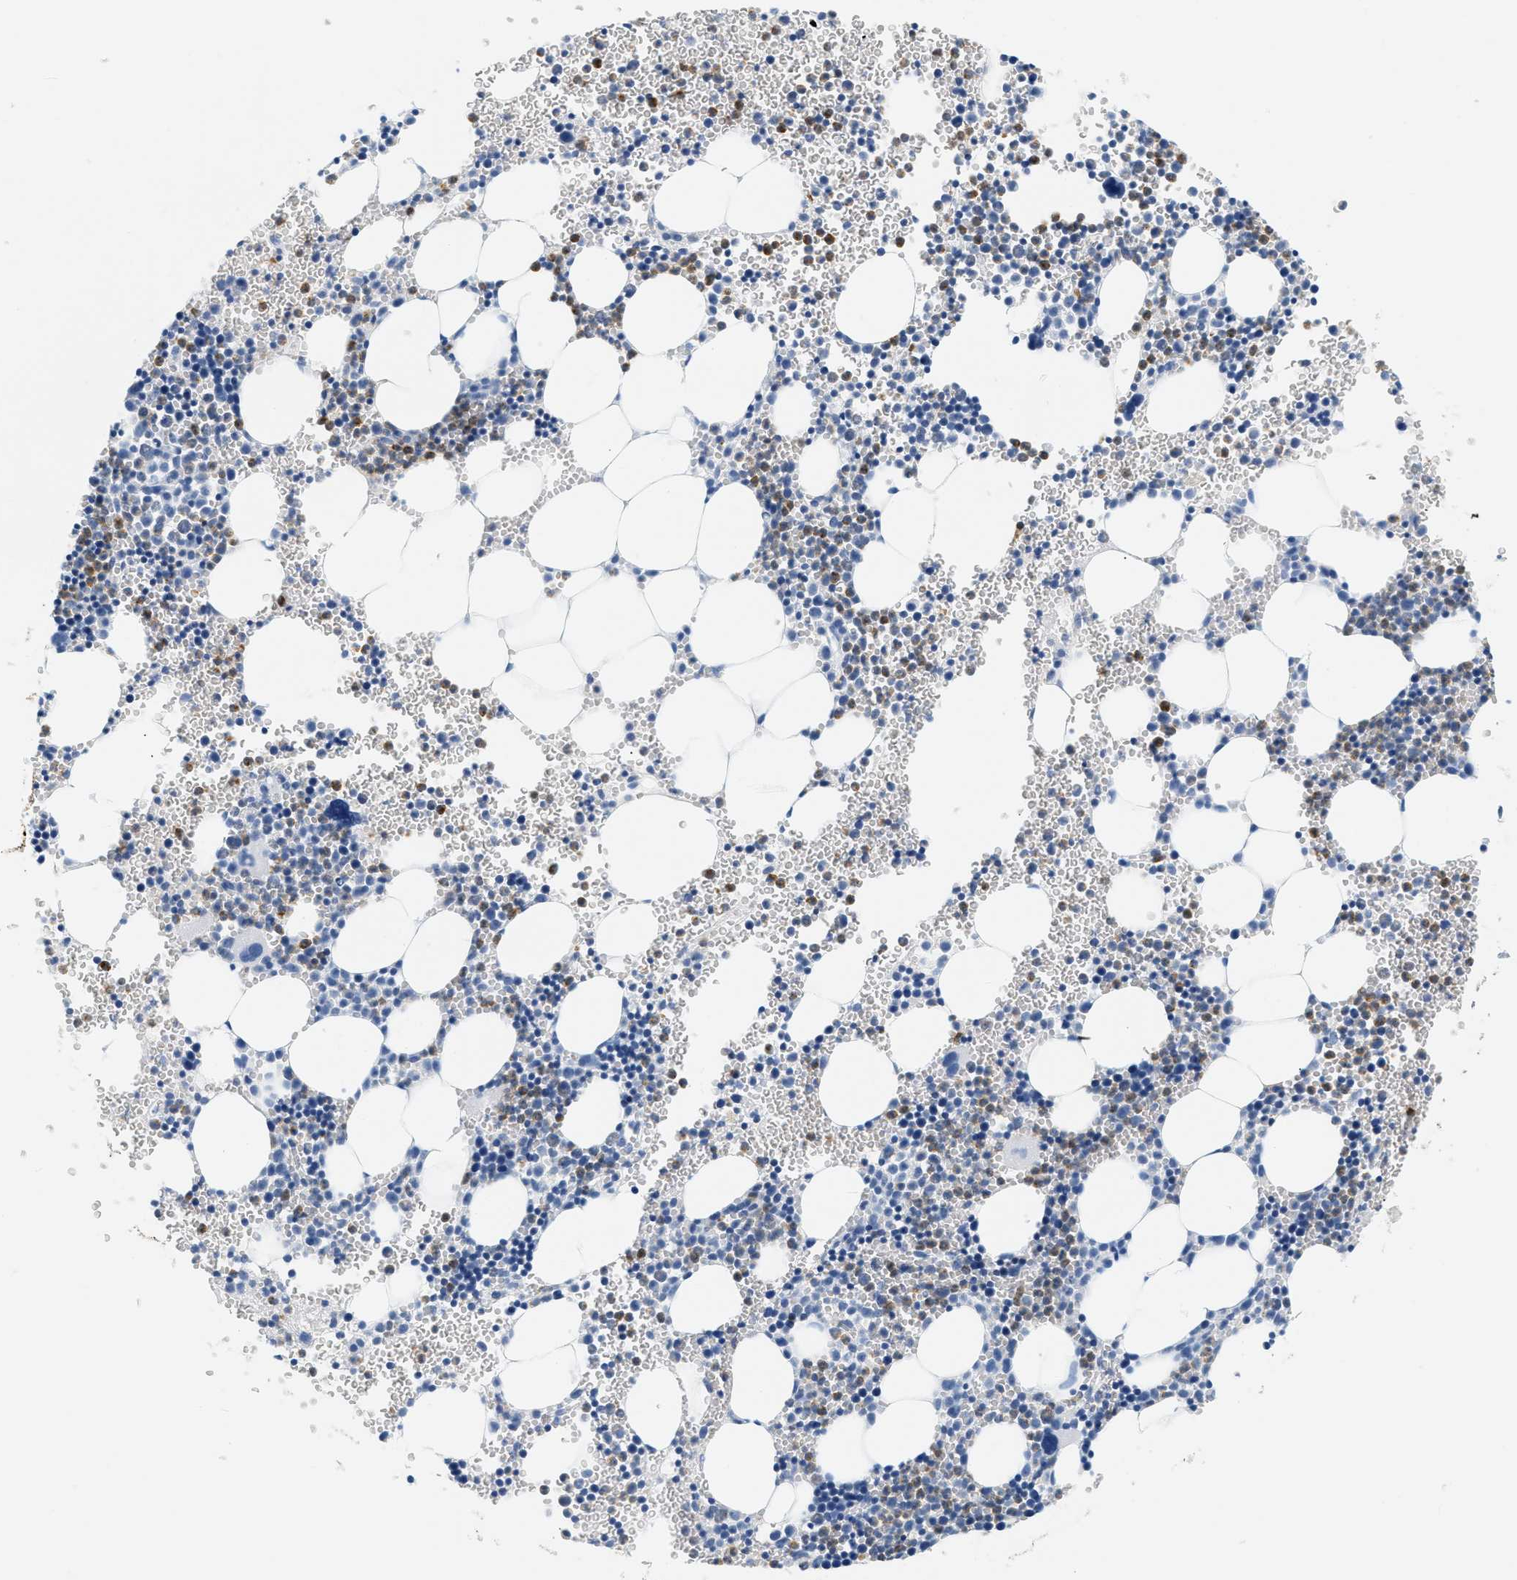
{"staining": {"intensity": "moderate", "quantity": "<25%", "location": "cytoplasmic/membranous"}, "tissue": "bone marrow", "cell_type": "Hematopoietic cells", "image_type": "normal", "snomed": [{"axis": "morphology", "description": "Normal tissue, NOS"}, {"axis": "morphology", "description": "Inflammation, NOS"}, {"axis": "topography", "description": "Bone marrow"}], "caption": "A low amount of moderate cytoplasmic/membranous staining is present in about <25% of hematopoietic cells in normal bone marrow.", "gene": "LCN2", "patient": {"sex": "male", "age": 22}}